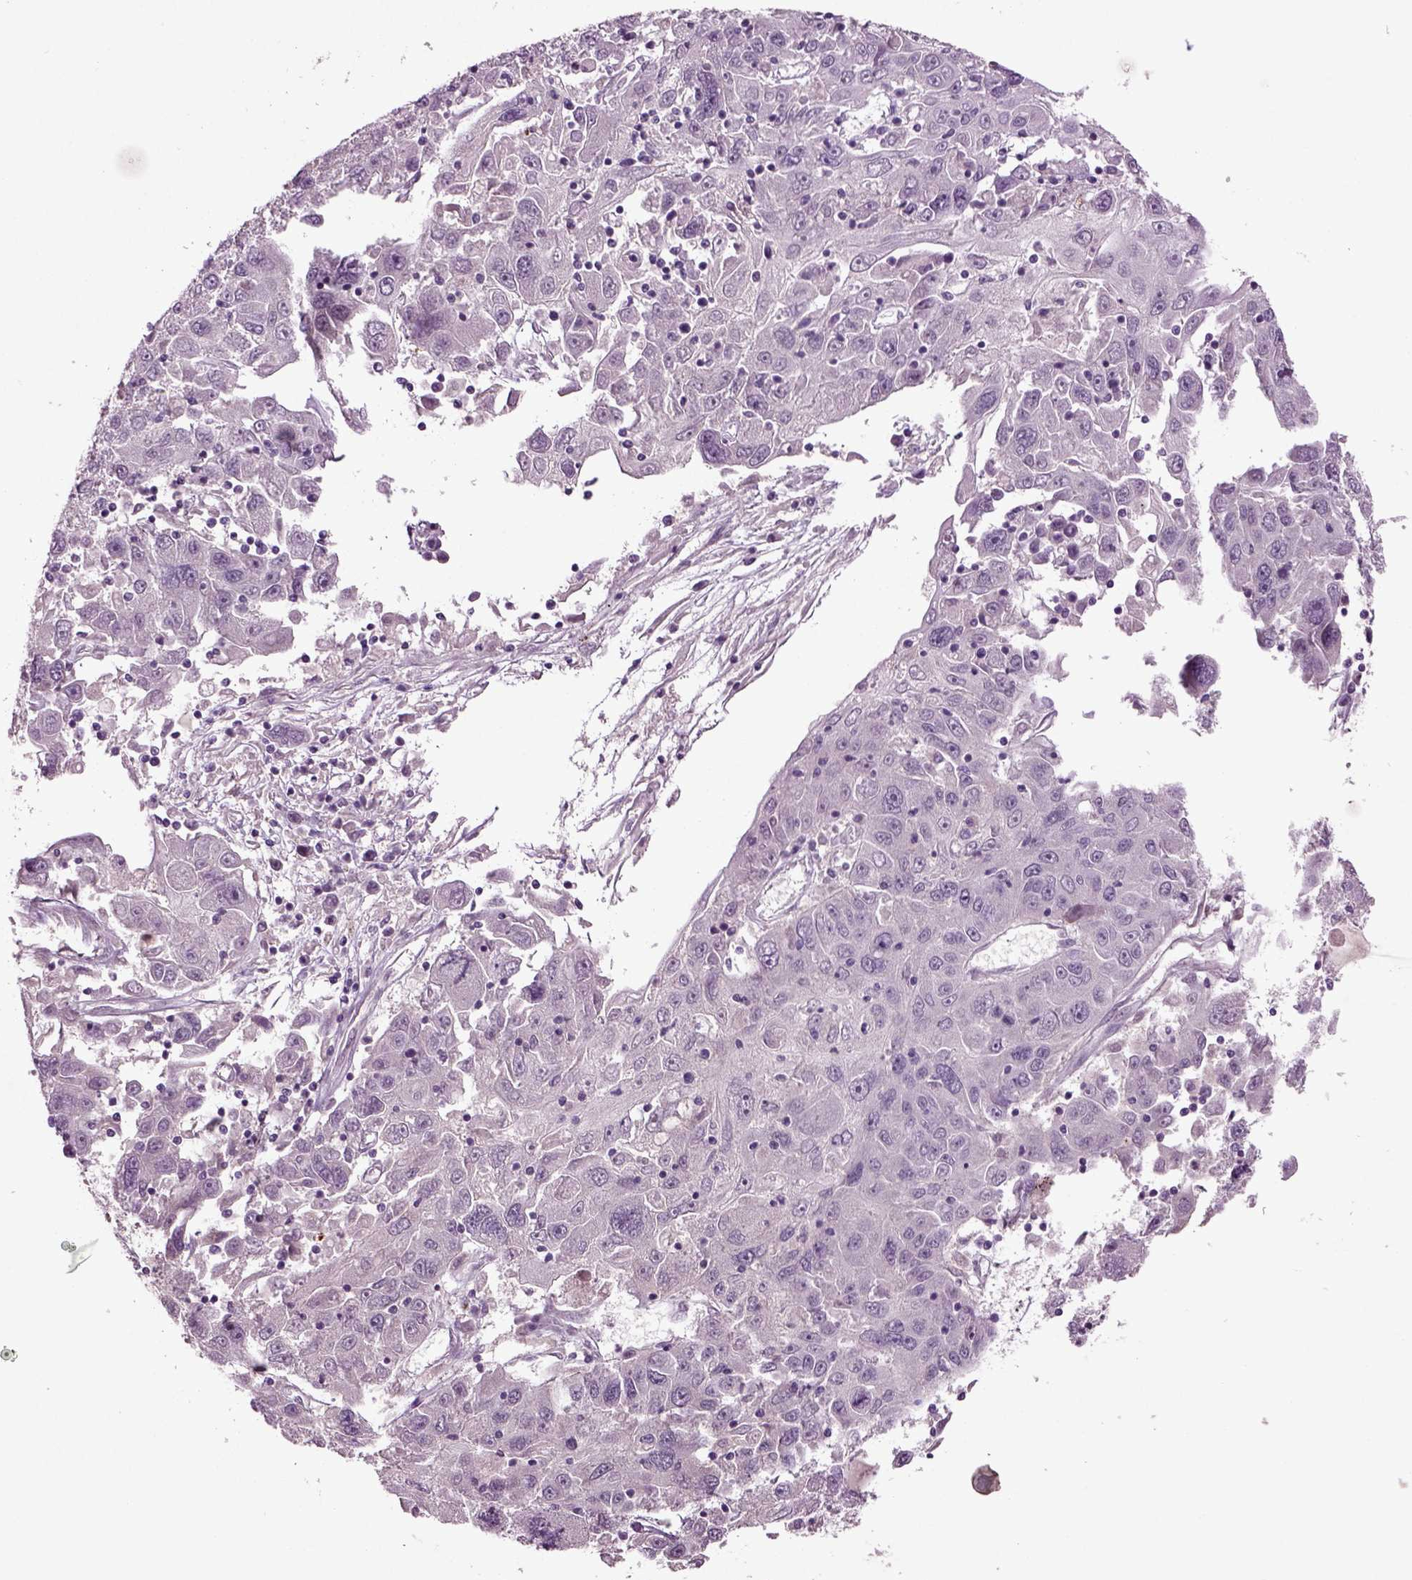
{"staining": {"intensity": "negative", "quantity": "none", "location": "none"}, "tissue": "stomach cancer", "cell_type": "Tumor cells", "image_type": "cancer", "snomed": [{"axis": "morphology", "description": "Adenocarcinoma, NOS"}, {"axis": "topography", "description": "Stomach"}], "caption": "Tumor cells are negative for protein expression in human stomach adenocarcinoma.", "gene": "SLC17A6", "patient": {"sex": "male", "age": 56}}